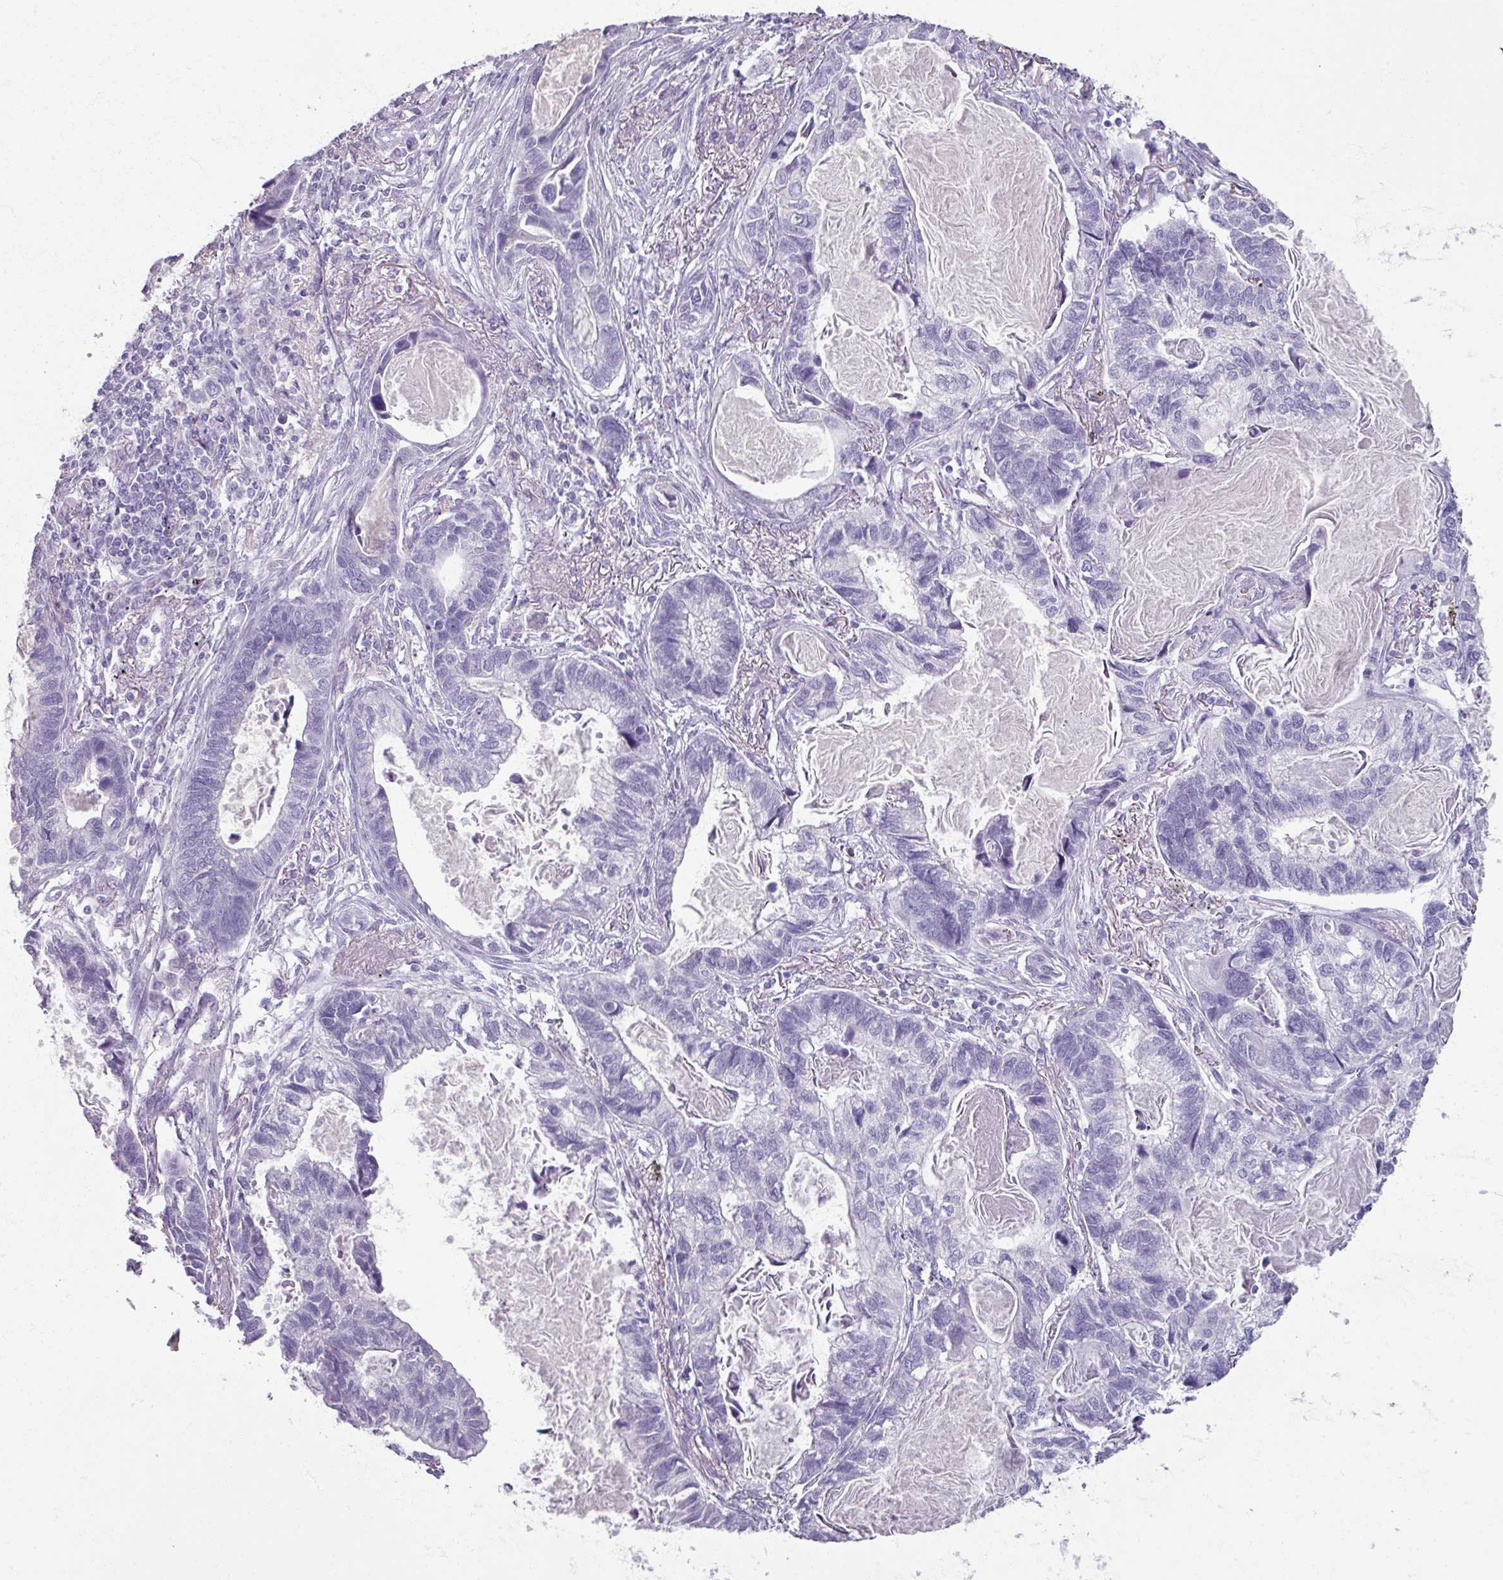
{"staining": {"intensity": "negative", "quantity": "none", "location": "none"}, "tissue": "lung cancer", "cell_type": "Tumor cells", "image_type": "cancer", "snomed": [{"axis": "morphology", "description": "Adenocarcinoma, NOS"}, {"axis": "topography", "description": "Lung"}], "caption": "Immunohistochemistry (IHC) image of neoplastic tissue: lung adenocarcinoma stained with DAB (3,3'-diaminobenzidine) shows no significant protein expression in tumor cells.", "gene": "TG", "patient": {"sex": "male", "age": 67}}